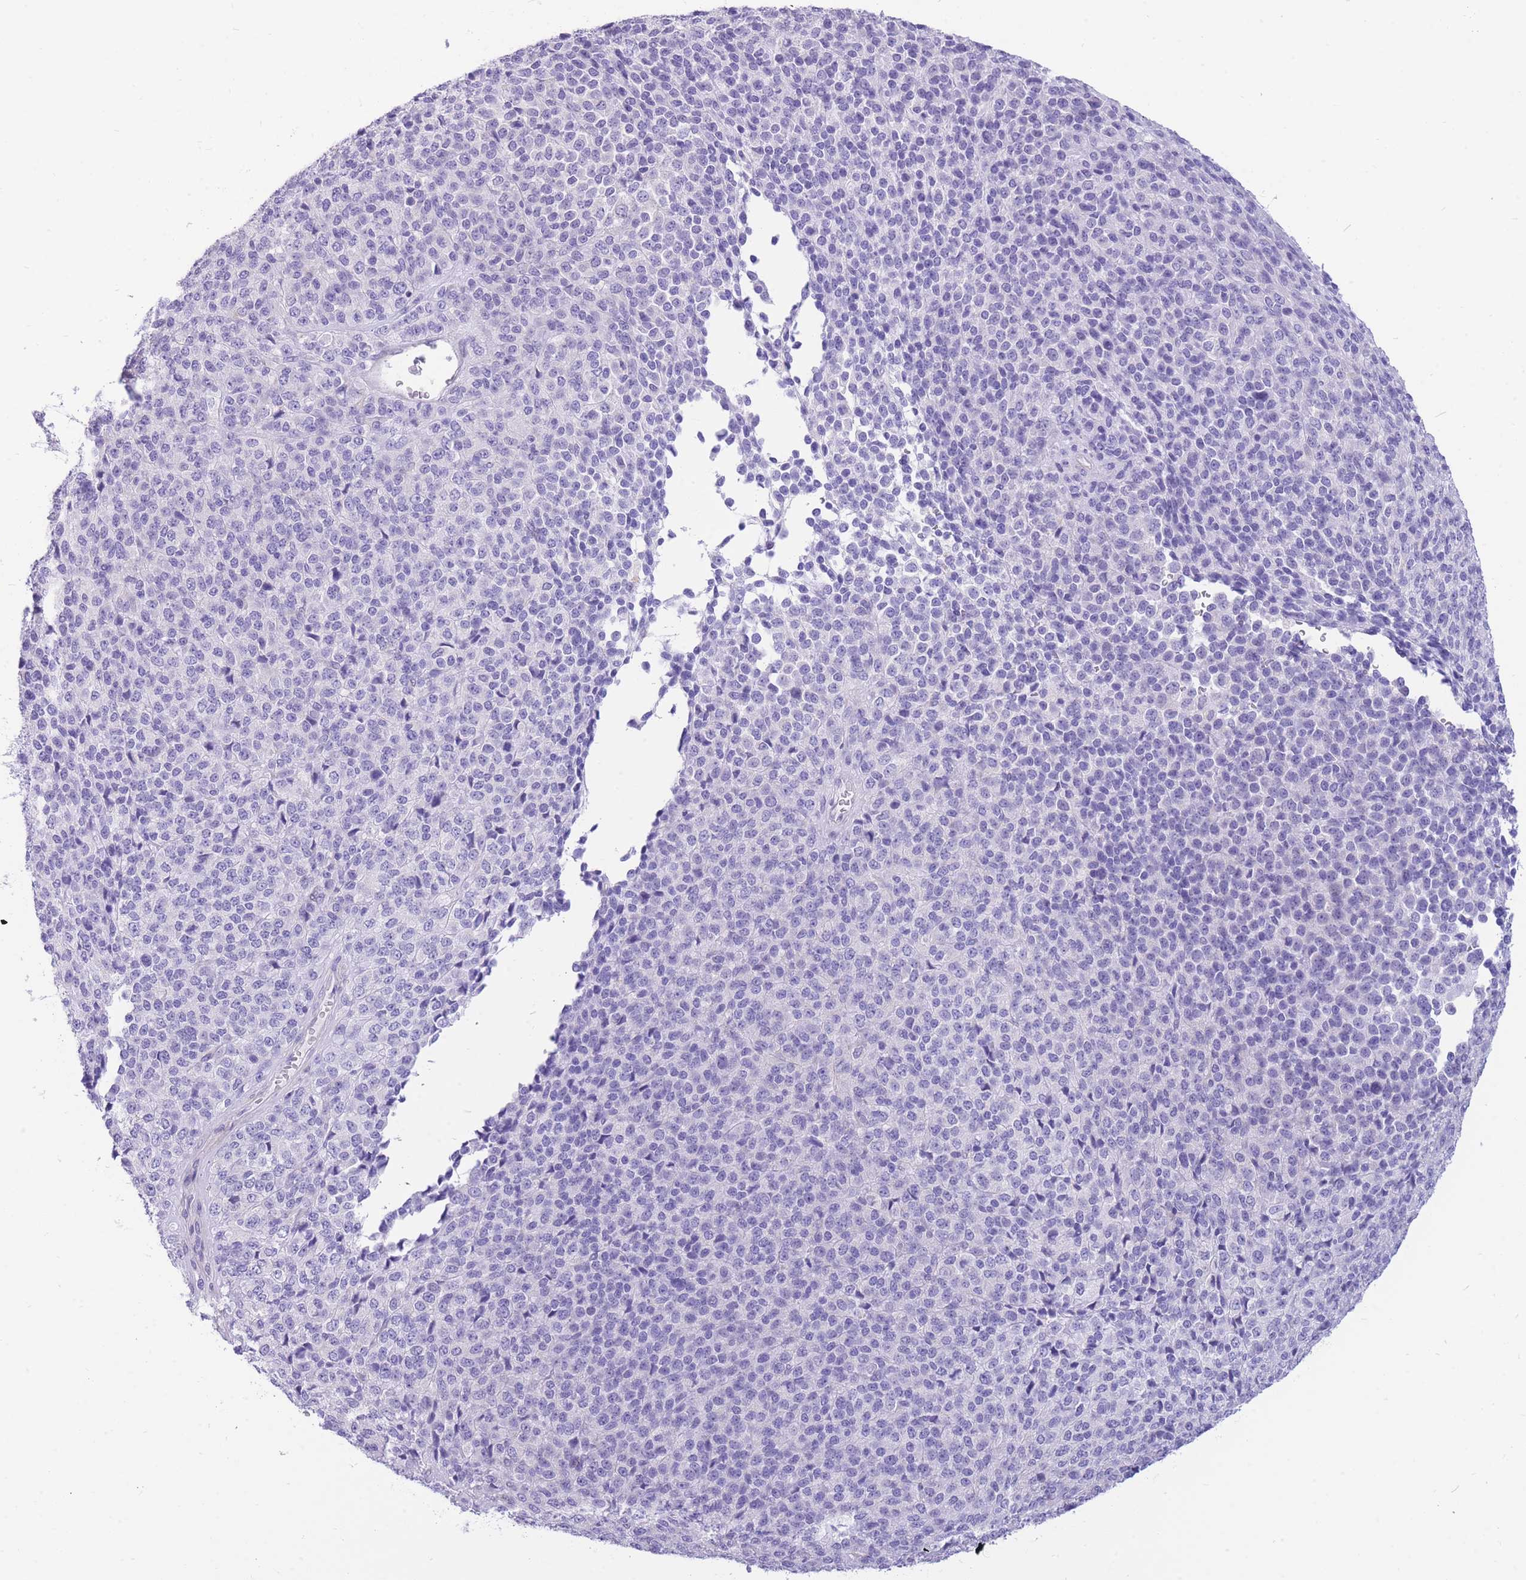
{"staining": {"intensity": "negative", "quantity": "none", "location": "none"}, "tissue": "melanoma", "cell_type": "Tumor cells", "image_type": "cancer", "snomed": [{"axis": "morphology", "description": "Malignant melanoma, Metastatic site"}, {"axis": "topography", "description": "Brain"}], "caption": "Human malignant melanoma (metastatic site) stained for a protein using immunohistochemistry (IHC) reveals no expression in tumor cells.", "gene": "ZNF311", "patient": {"sex": "female", "age": 56}}